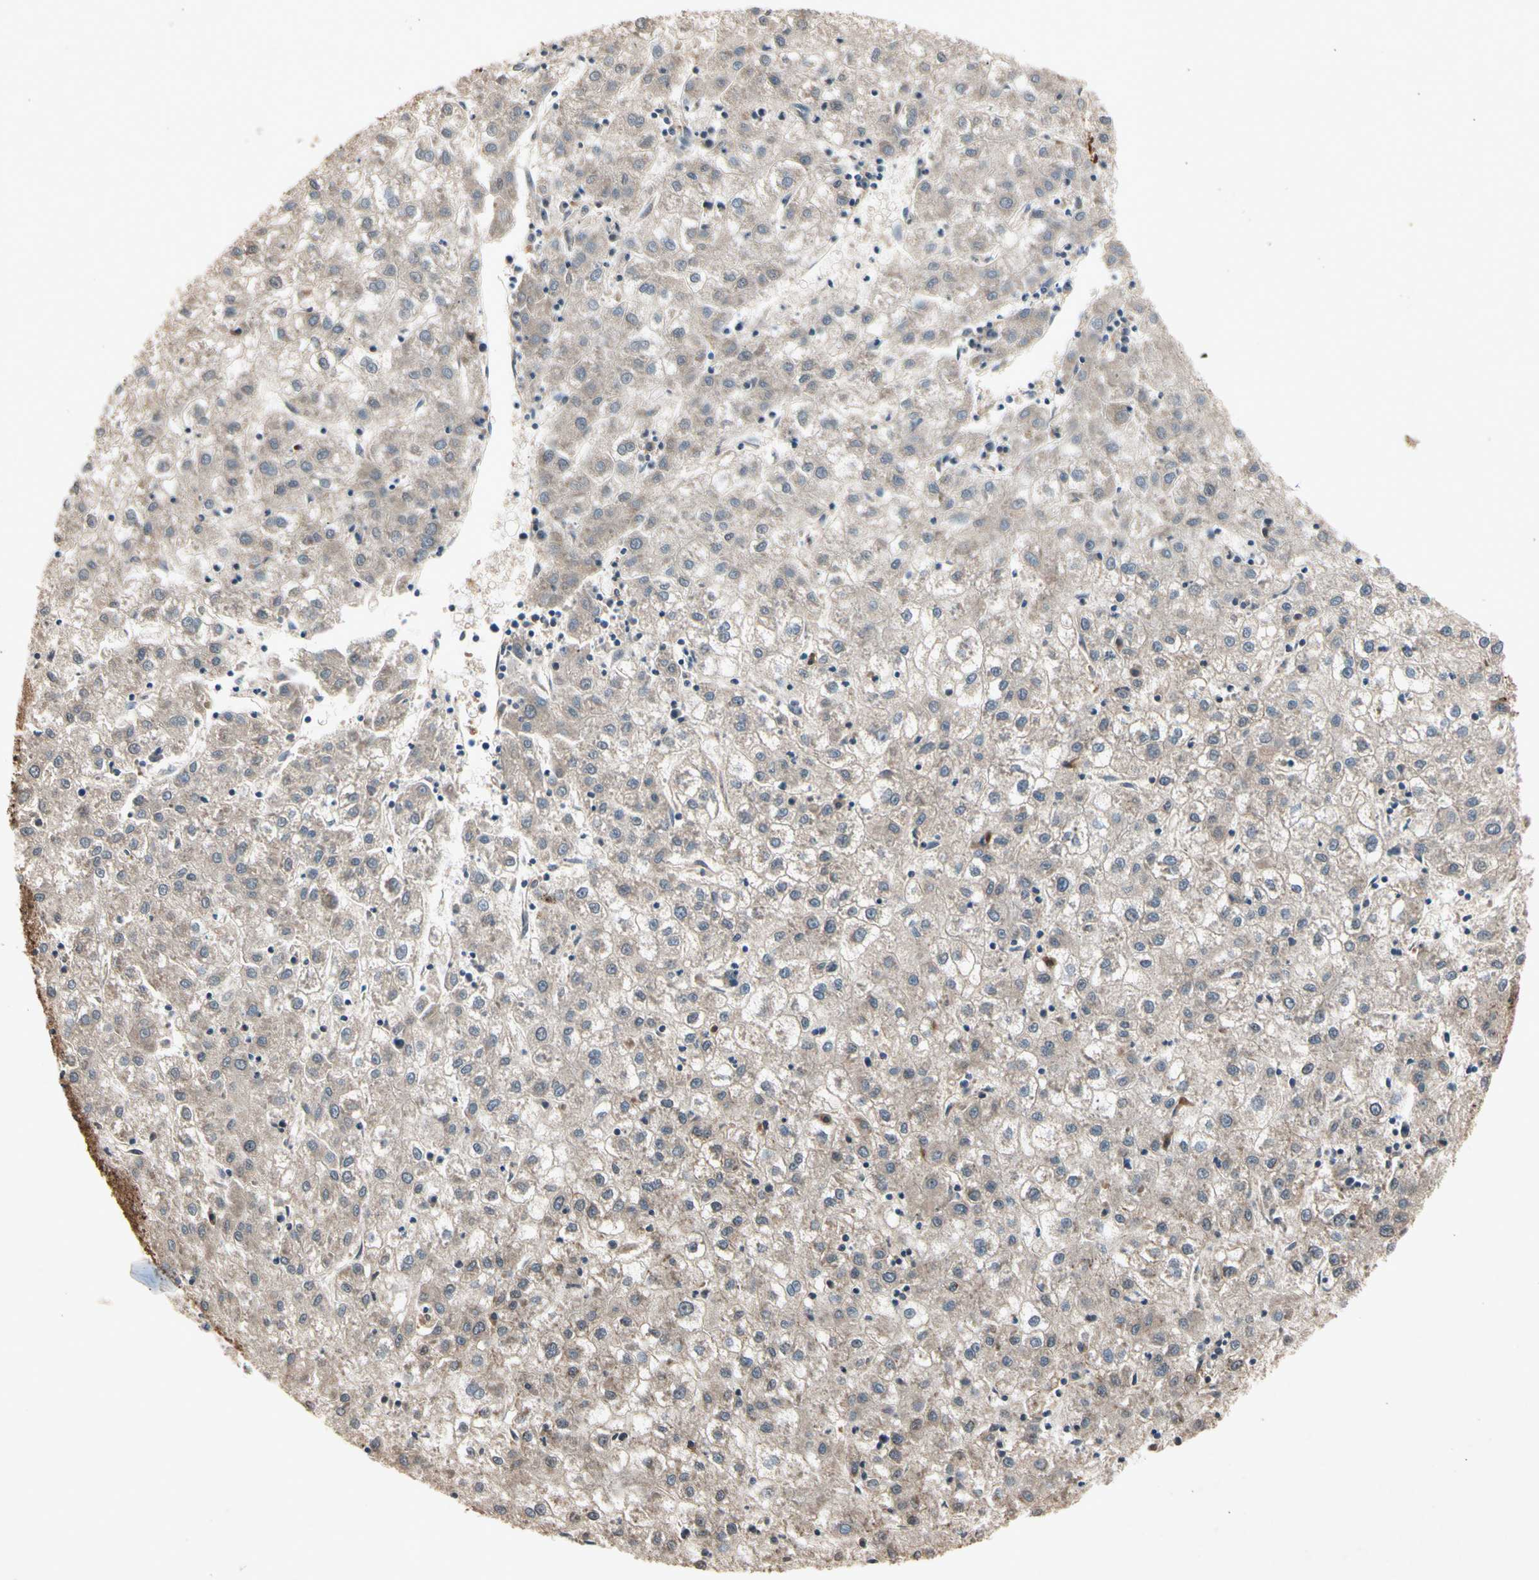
{"staining": {"intensity": "weak", "quantity": ">75%", "location": "cytoplasmic/membranous"}, "tissue": "liver cancer", "cell_type": "Tumor cells", "image_type": "cancer", "snomed": [{"axis": "morphology", "description": "Carcinoma, Hepatocellular, NOS"}, {"axis": "topography", "description": "Liver"}], "caption": "Tumor cells reveal weak cytoplasmic/membranous expression in about >75% of cells in liver cancer.", "gene": "PRDX4", "patient": {"sex": "male", "age": 72}}